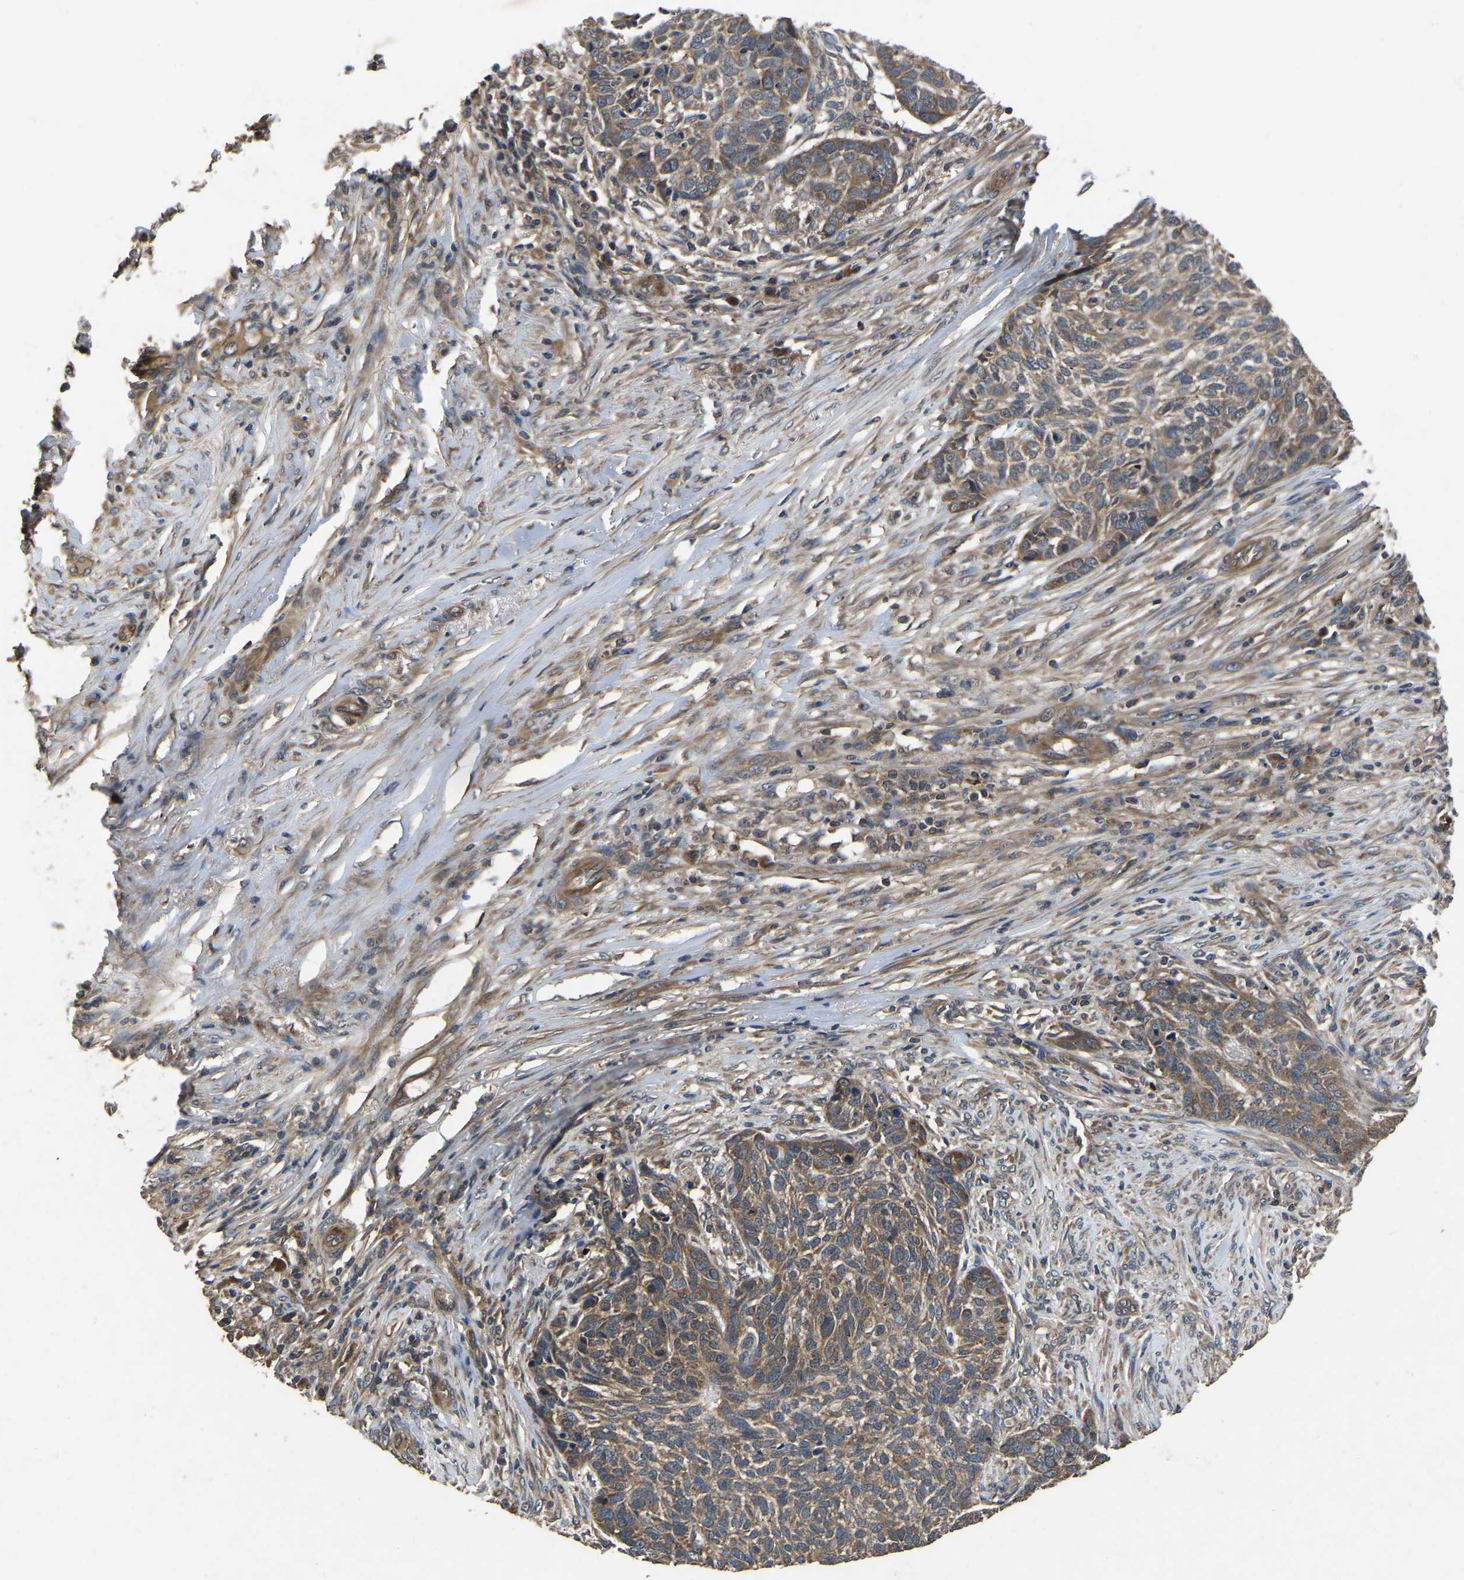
{"staining": {"intensity": "moderate", "quantity": ">75%", "location": "cytoplasmic/membranous"}, "tissue": "skin cancer", "cell_type": "Tumor cells", "image_type": "cancer", "snomed": [{"axis": "morphology", "description": "Basal cell carcinoma"}, {"axis": "topography", "description": "Skin"}], "caption": "The image exhibits immunohistochemical staining of skin basal cell carcinoma. There is moderate cytoplasmic/membranous positivity is present in about >75% of tumor cells.", "gene": "CRYZL1", "patient": {"sex": "male", "age": 85}}